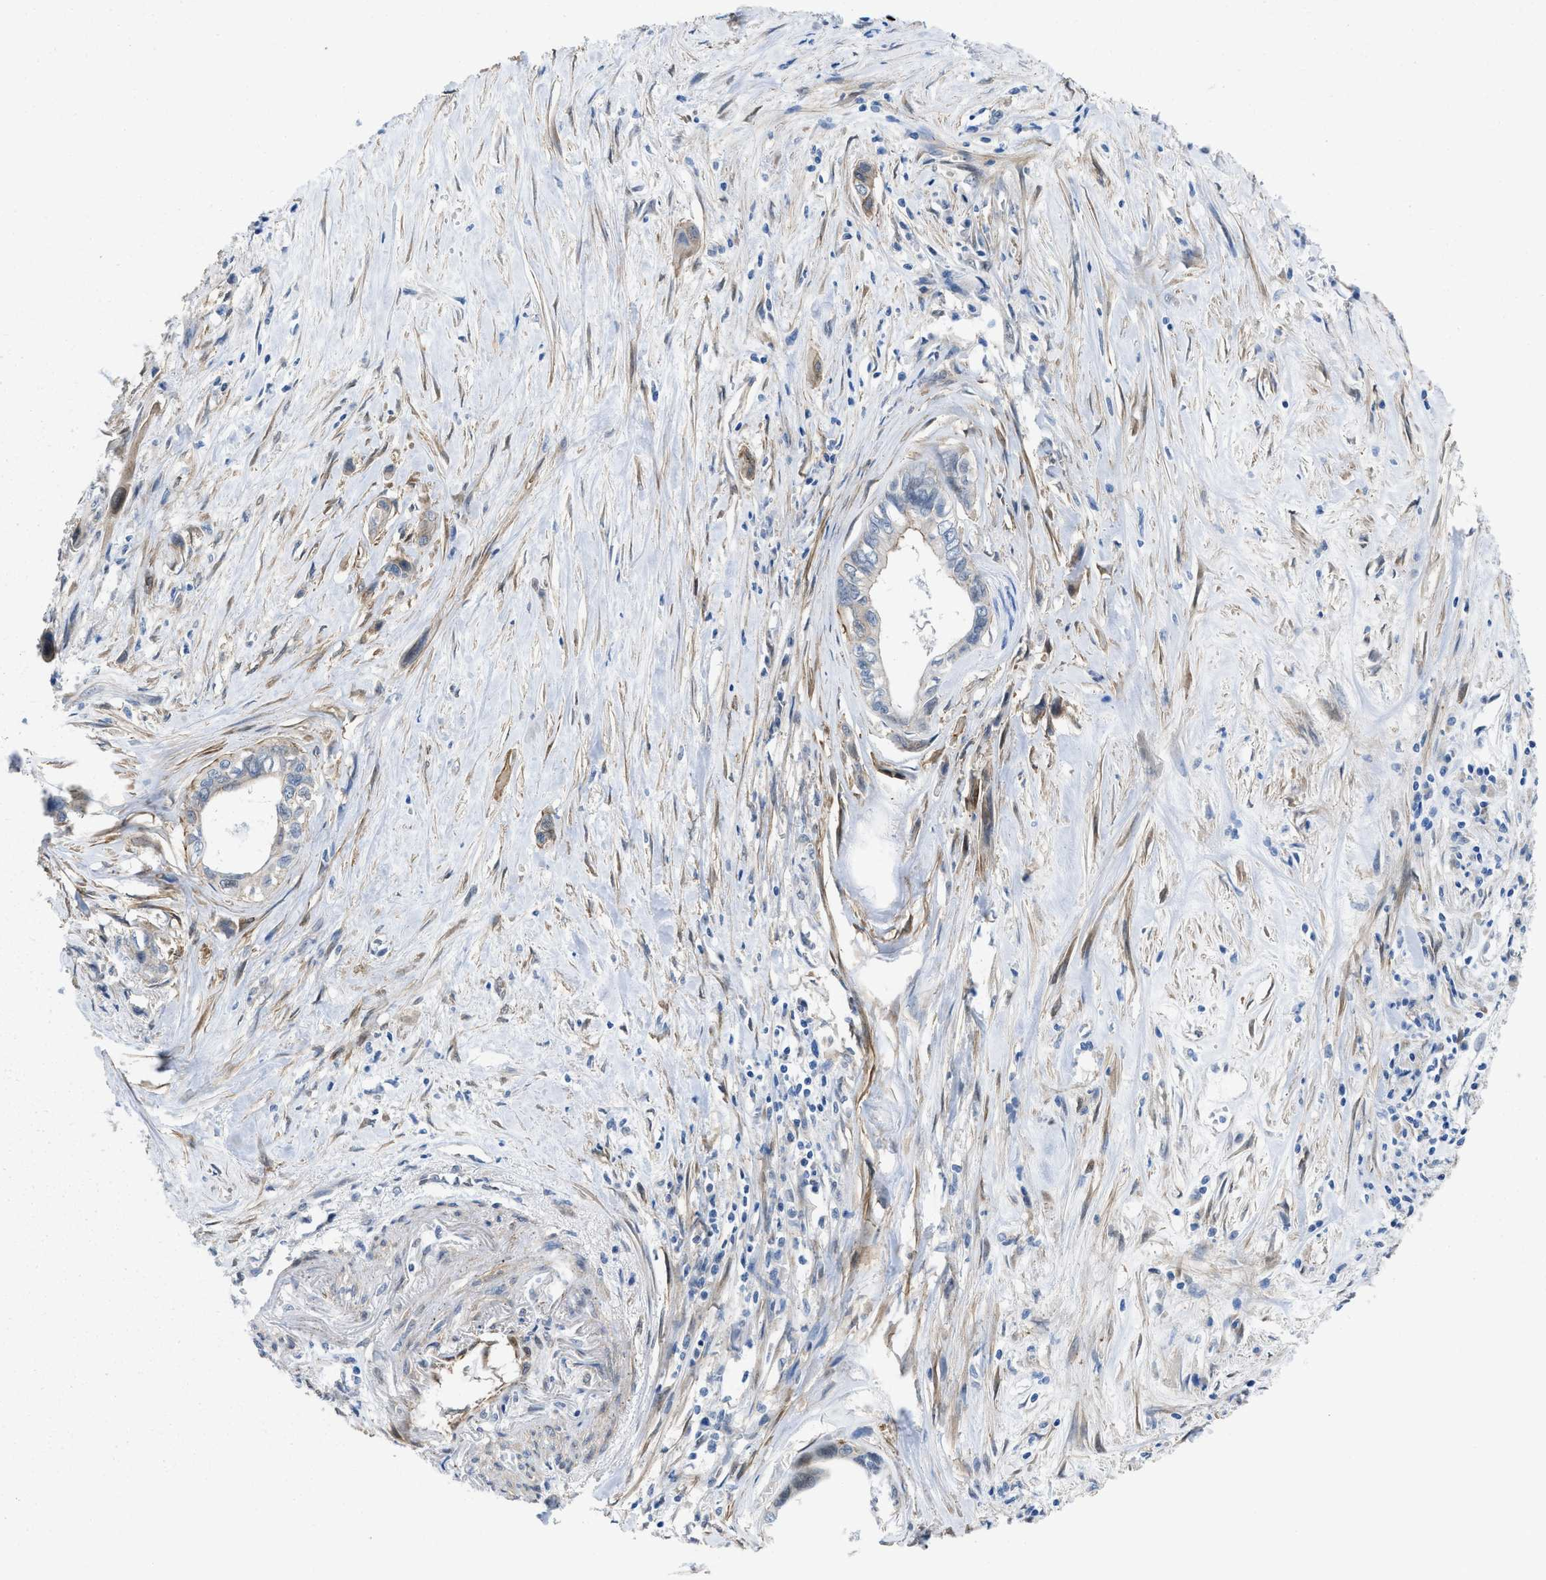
{"staining": {"intensity": "moderate", "quantity": "<25%", "location": "cytoplasmic/membranous"}, "tissue": "pancreatic cancer", "cell_type": "Tumor cells", "image_type": "cancer", "snomed": [{"axis": "morphology", "description": "Adenocarcinoma, NOS"}, {"axis": "topography", "description": "Pancreas"}], "caption": "Adenocarcinoma (pancreatic) tissue demonstrates moderate cytoplasmic/membranous positivity in about <25% of tumor cells, visualized by immunohistochemistry.", "gene": "PDLIM5", "patient": {"sex": "male", "age": 73}}